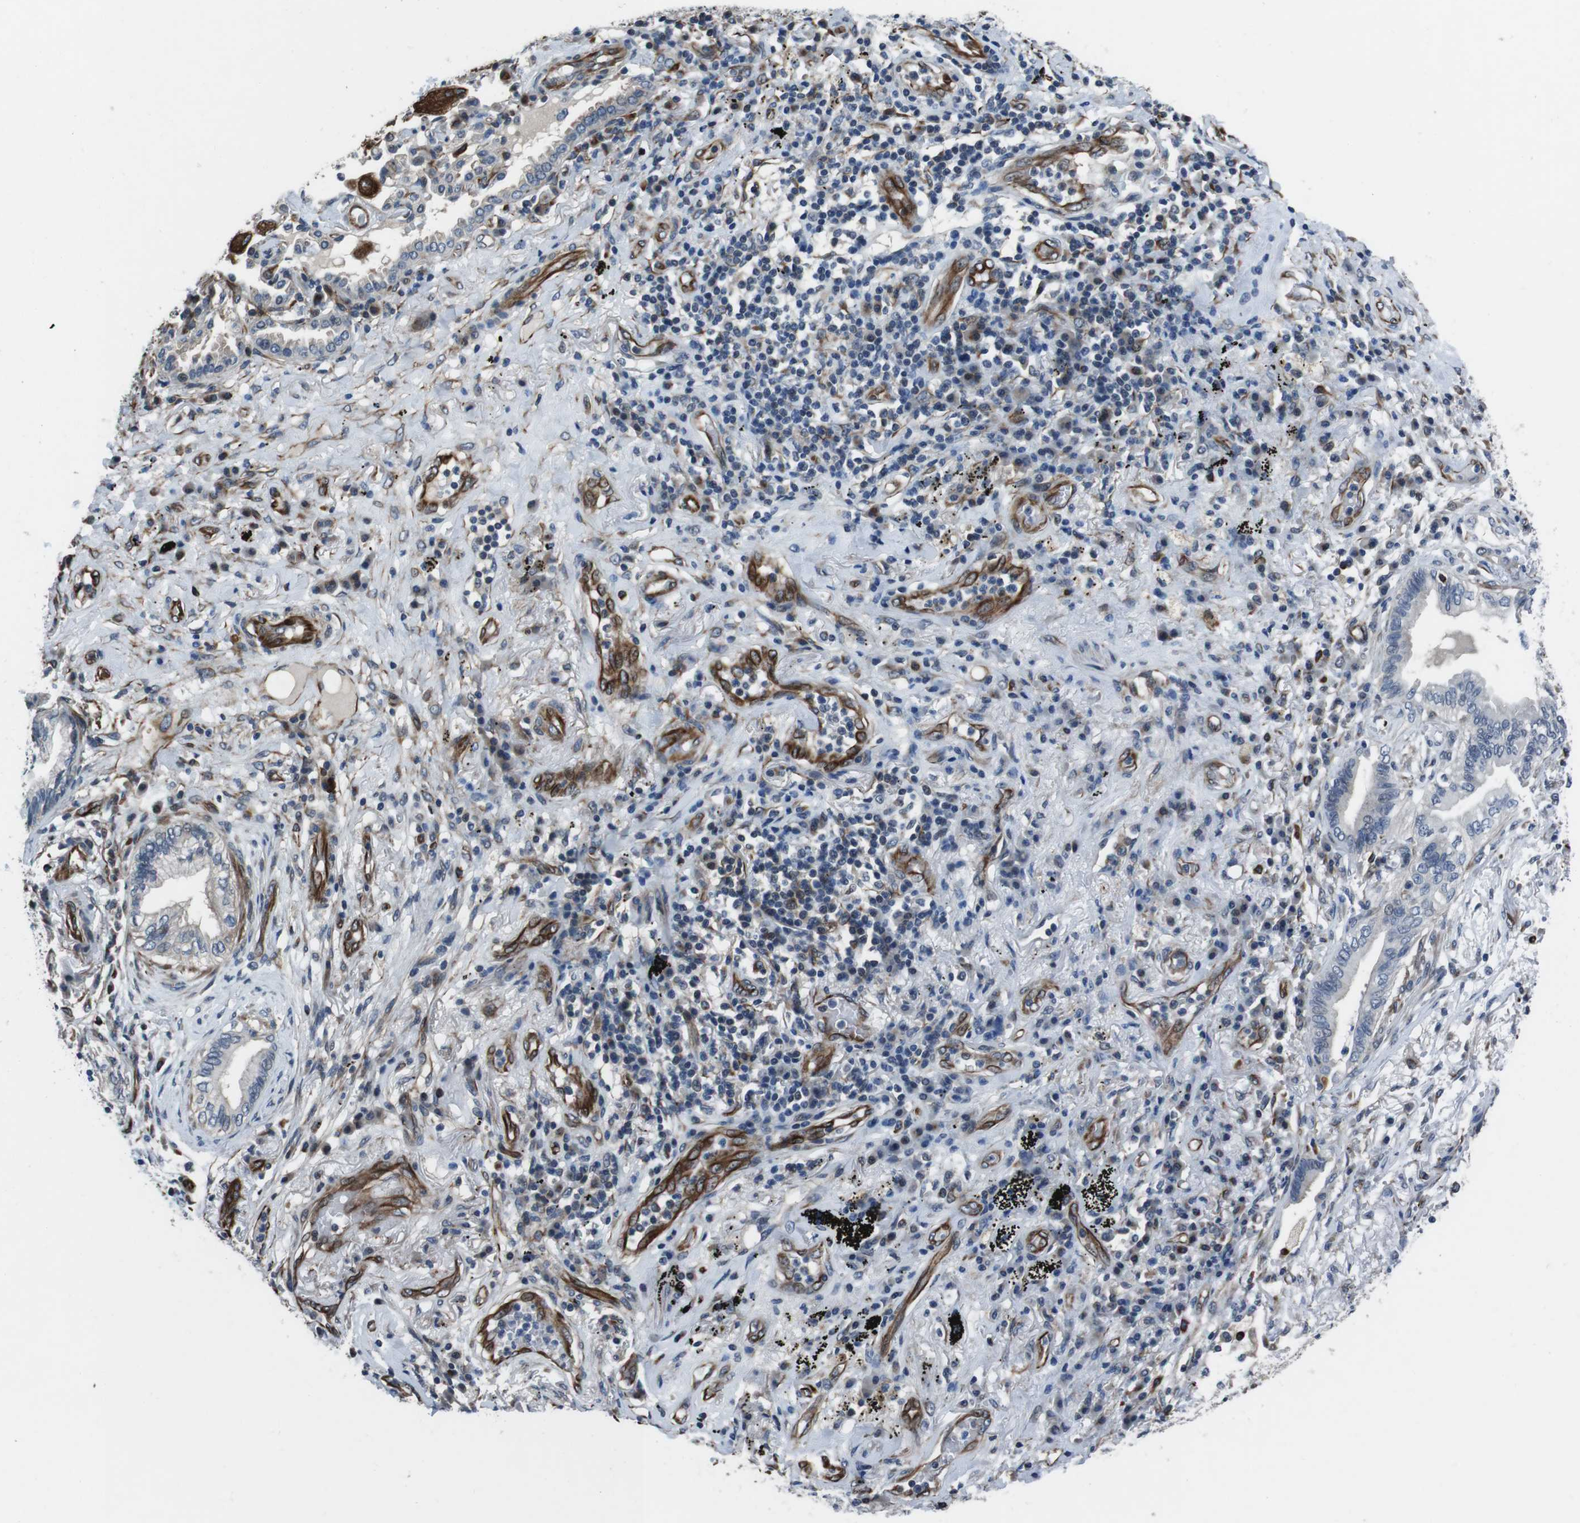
{"staining": {"intensity": "negative", "quantity": "none", "location": "none"}, "tissue": "lung cancer", "cell_type": "Tumor cells", "image_type": "cancer", "snomed": [{"axis": "morphology", "description": "Normal tissue, NOS"}, {"axis": "morphology", "description": "Adenocarcinoma, NOS"}, {"axis": "topography", "description": "Bronchus"}, {"axis": "topography", "description": "Lung"}], "caption": "Tumor cells show no significant expression in adenocarcinoma (lung).", "gene": "LRRC49", "patient": {"sex": "female", "age": 70}}